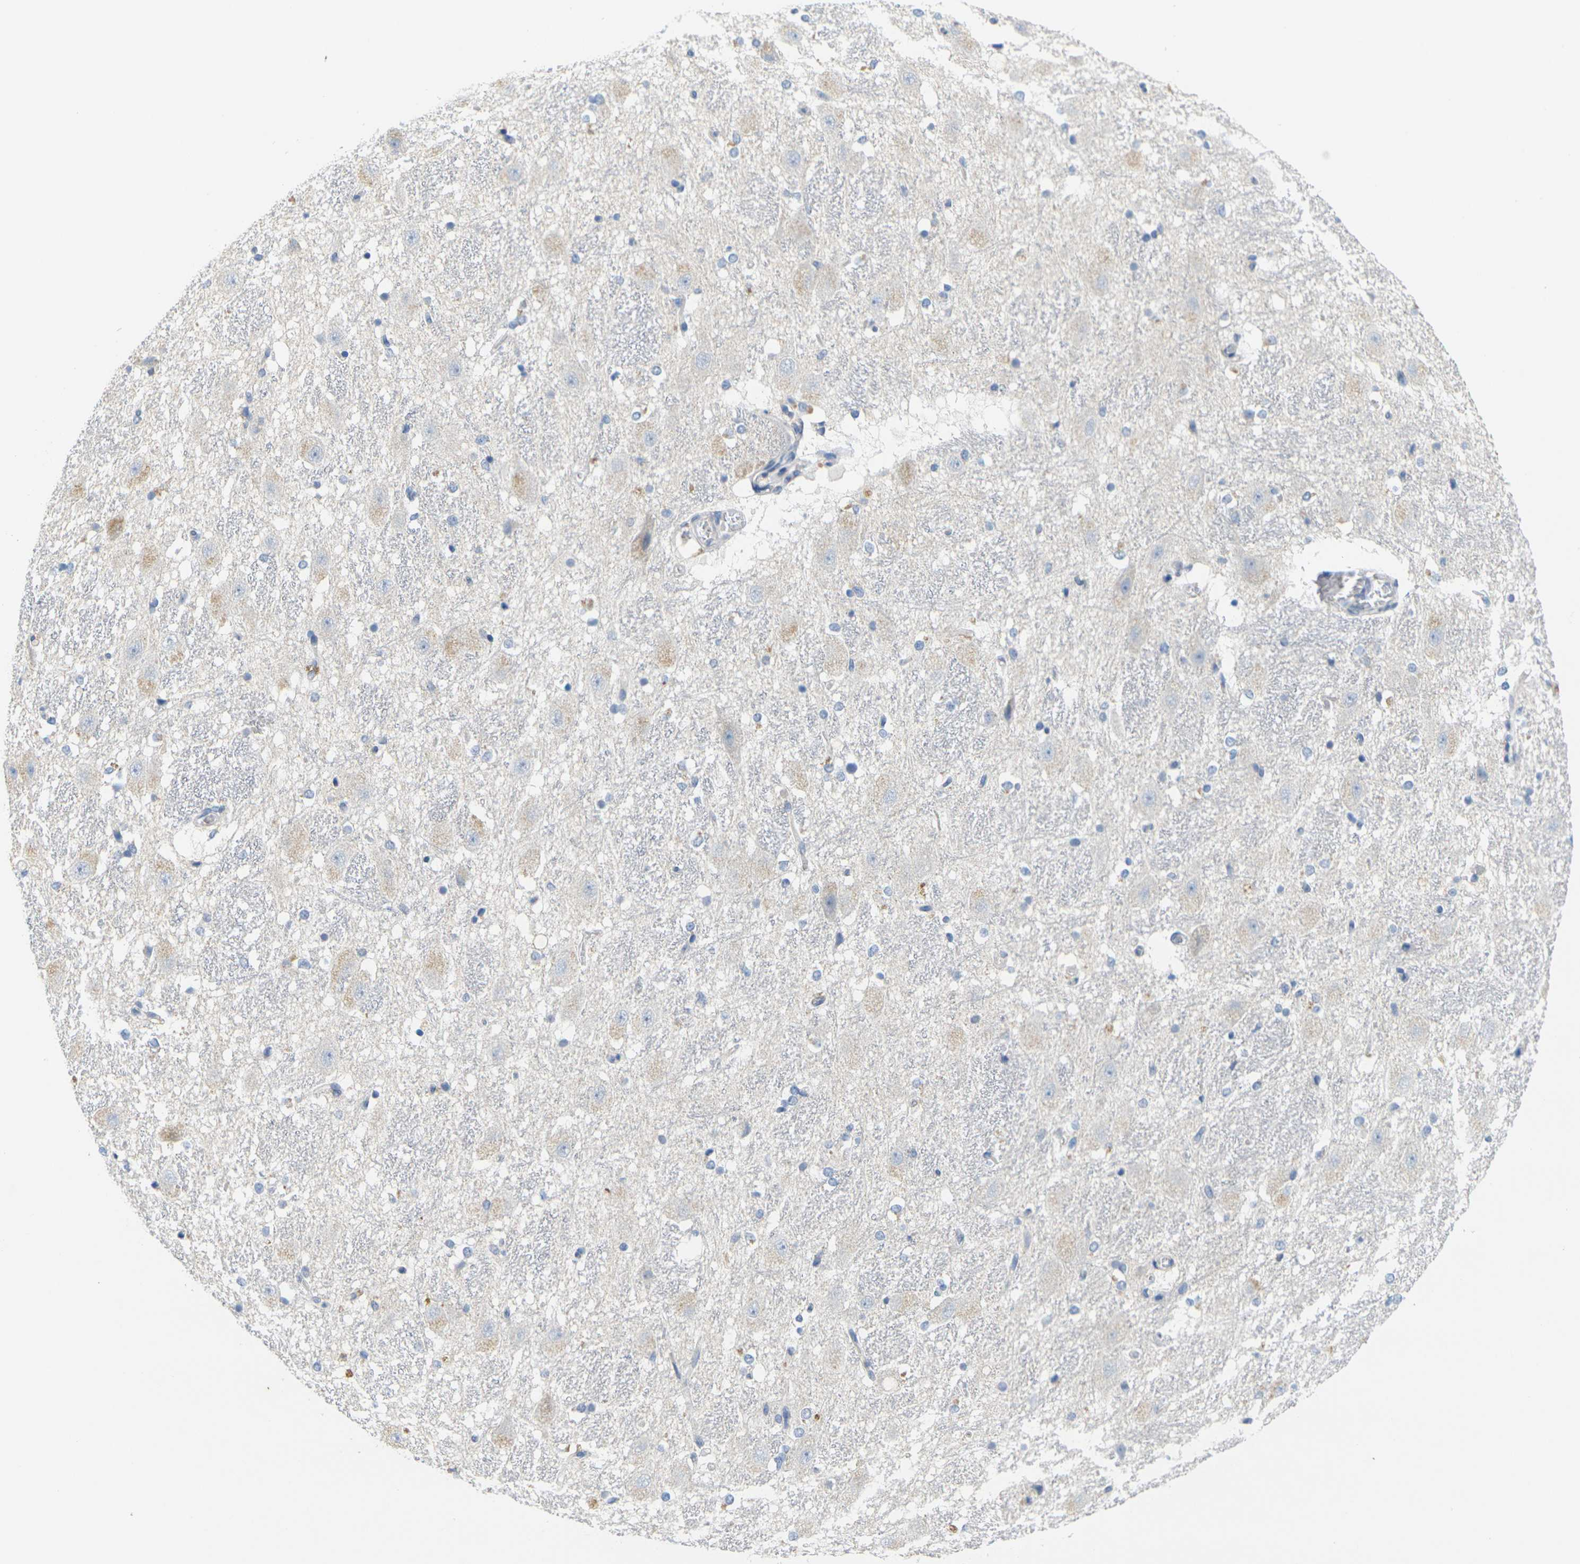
{"staining": {"intensity": "negative", "quantity": "none", "location": "none"}, "tissue": "hippocampus", "cell_type": "Glial cells", "image_type": "normal", "snomed": [{"axis": "morphology", "description": "Normal tissue, NOS"}, {"axis": "topography", "description": "Hippocampus"}], "caption": "Immunohistochemistry histopathology image of unremarkable hippocampus stained for a protein (brown), which demonstrates no positivity in glial cells.", "gene": "CDK2", "patient": {"sex": "female", "age": 19}}